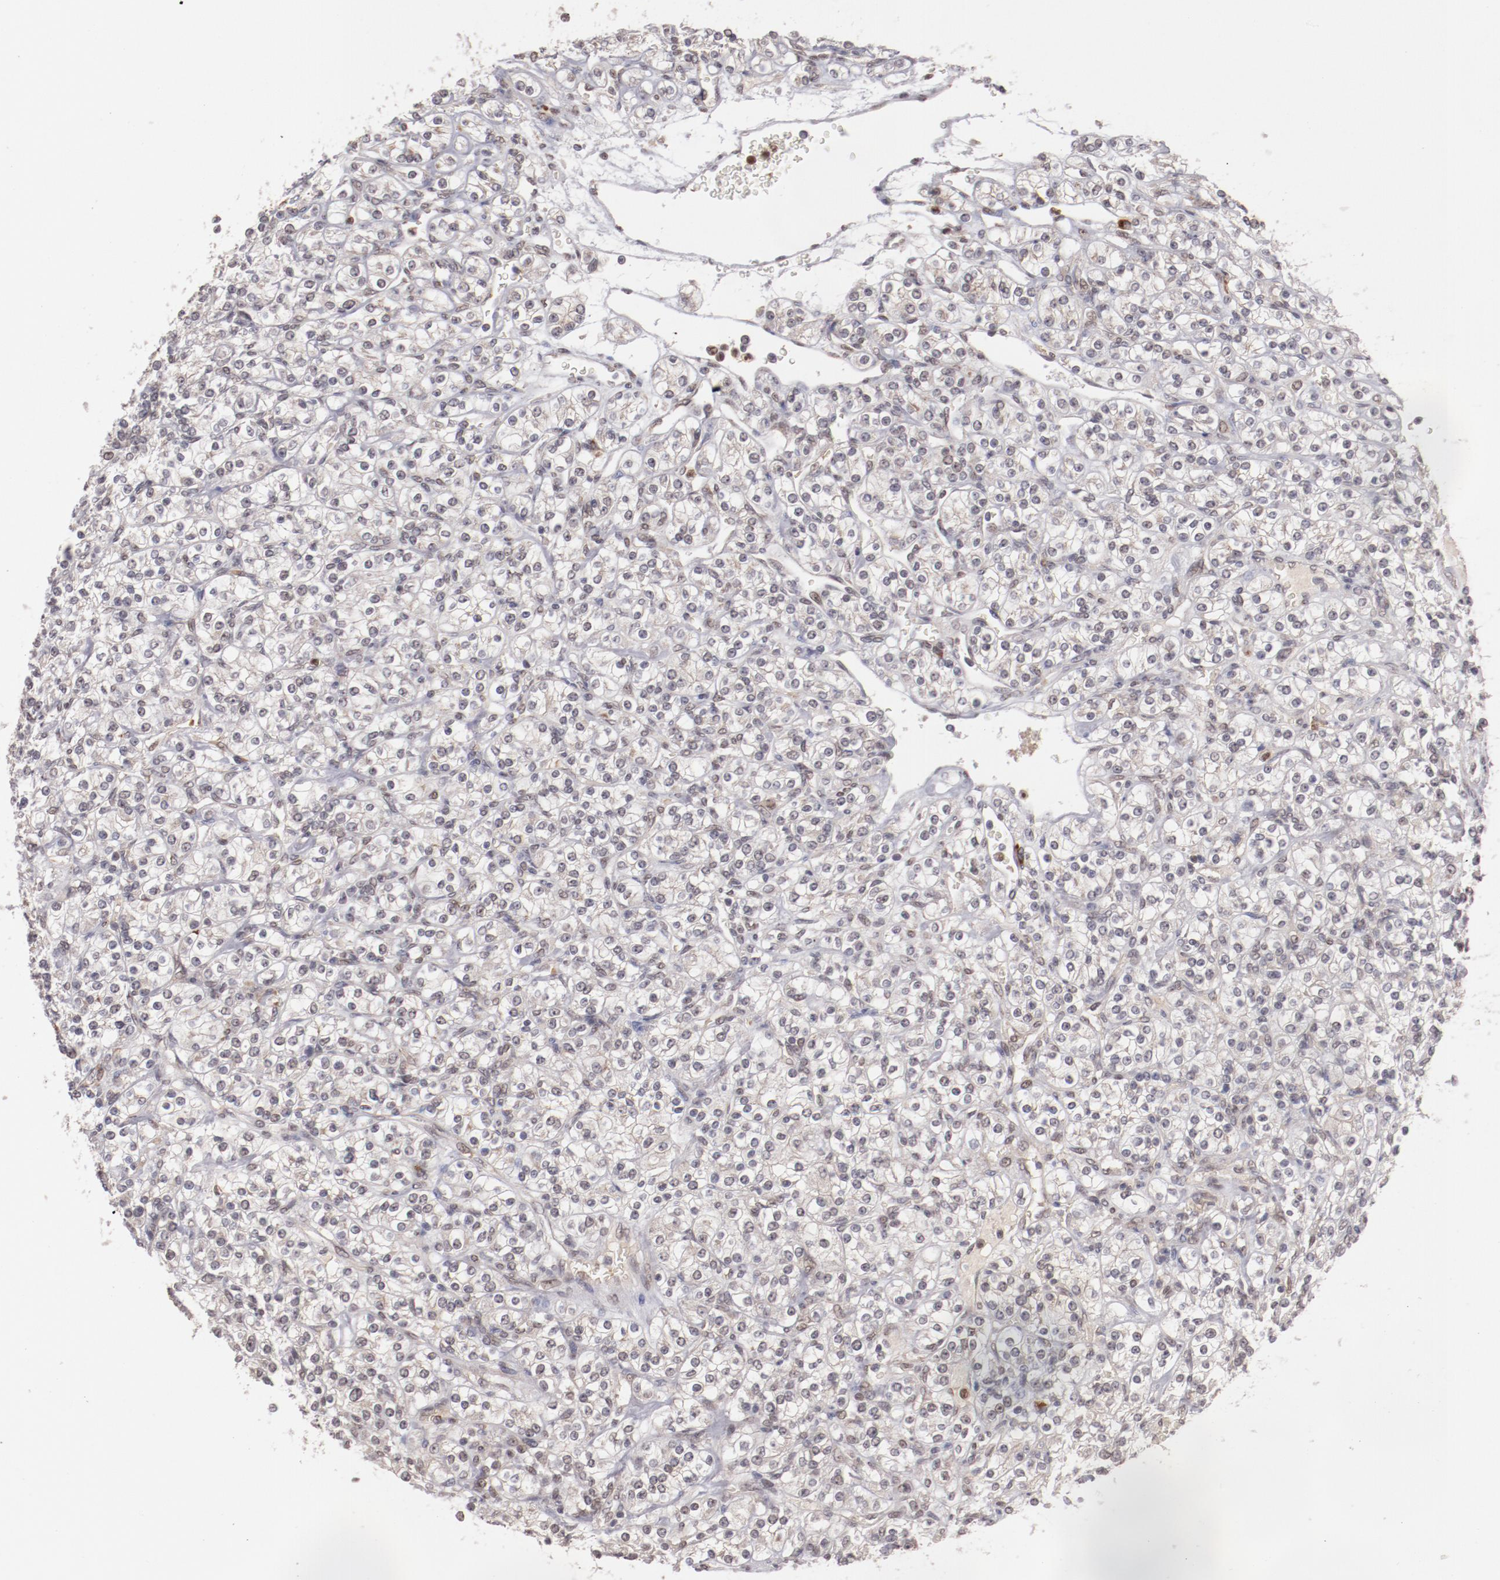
{"staining": {"intensity": "weak", "quantity": "<25%", "location": "nuclear"}, "tissue": "renal cancer", "cell_type": "Tumor cells", "image_type": "cancer", "snomed": [{"axis": "morphology", "description": "Adenocarcinoma, NOS"}, {"axis": "topography", "description": "Kidney"}], "caption": "IHC of renal adenocarcinoma shows no positivity in tumor cells.", "gene": "NFE2", "patient": {"sex": "male", "age": 77}}